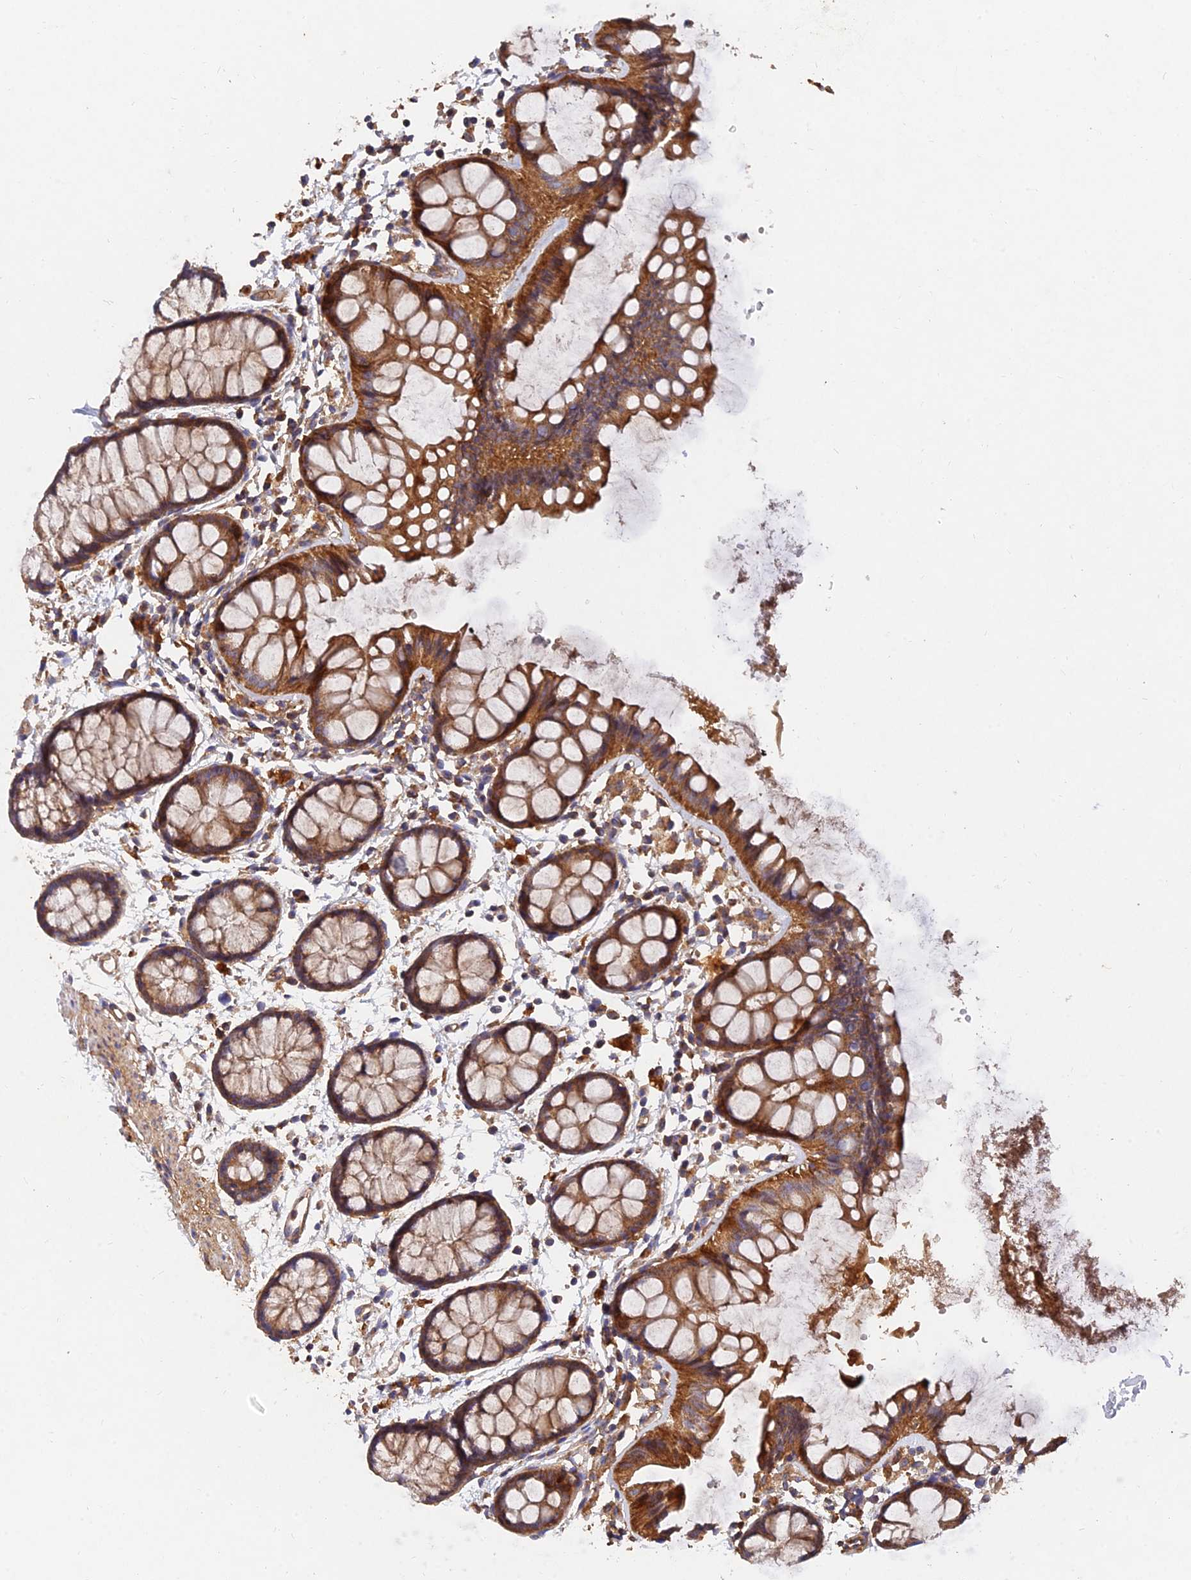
{"staining": {"intensity": "moderate", "quantity": ">75%", "location": "cytoplasmic/membranous"}, "tissue": "rectum", "cell_type": "Glandular cells", "image_type": "normal", "snomed": [{"axis": "morphology", "description": "Normal tissue, NOS"}, {"axis": "topography", "description": "Rectum"}], "caption": "IHC histopathology image of normal rectum: human rectum stained using immunohistochemistry exhibits medium levels of moderate protein expression localized specifically in the cytoplasmic/membranous of glandular cells, appearing as a cytoplasmic/membranous brown color.", "gene": "SLC38A11", "patient": {"sex": "female", "age": 66}}